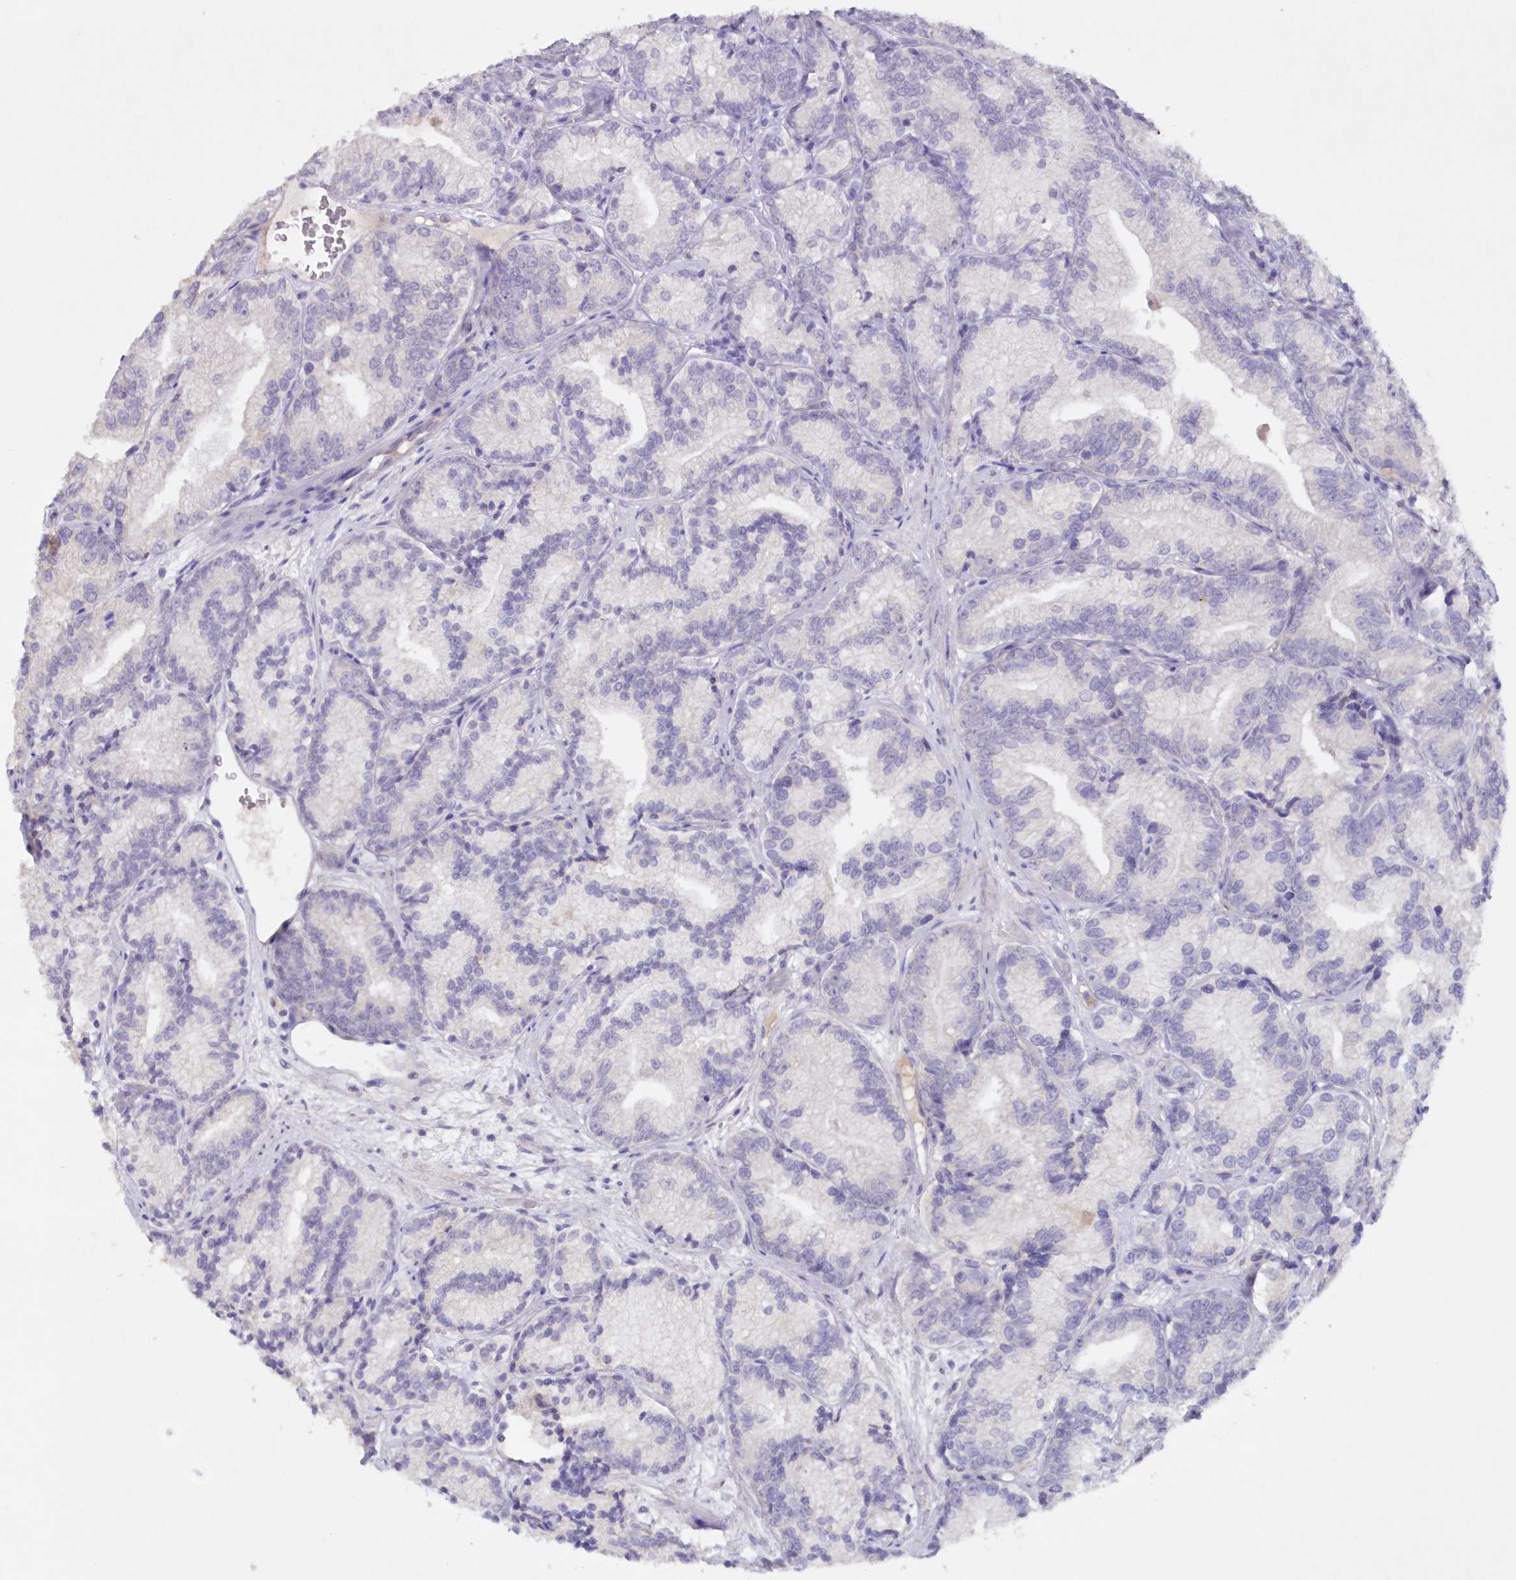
{"staining": {"intensity": "negative", "quantity": "none", "location": "none"}, "tissue": "prostate cancer", "cell_type": "Tumor cells", "image_type": "cancer", "snomed": [{"axis": "morphology", "description": "Adenocarcinoma, Low grade"}, {"axis": "topography", "description": "Prostate"}], "caption": "The micrograph reveals no staining of tumor cells in prostate adenocarcinoma (low-grade).", "gene": "GCKR", "patient": {"sex": "male", "age": 89}}